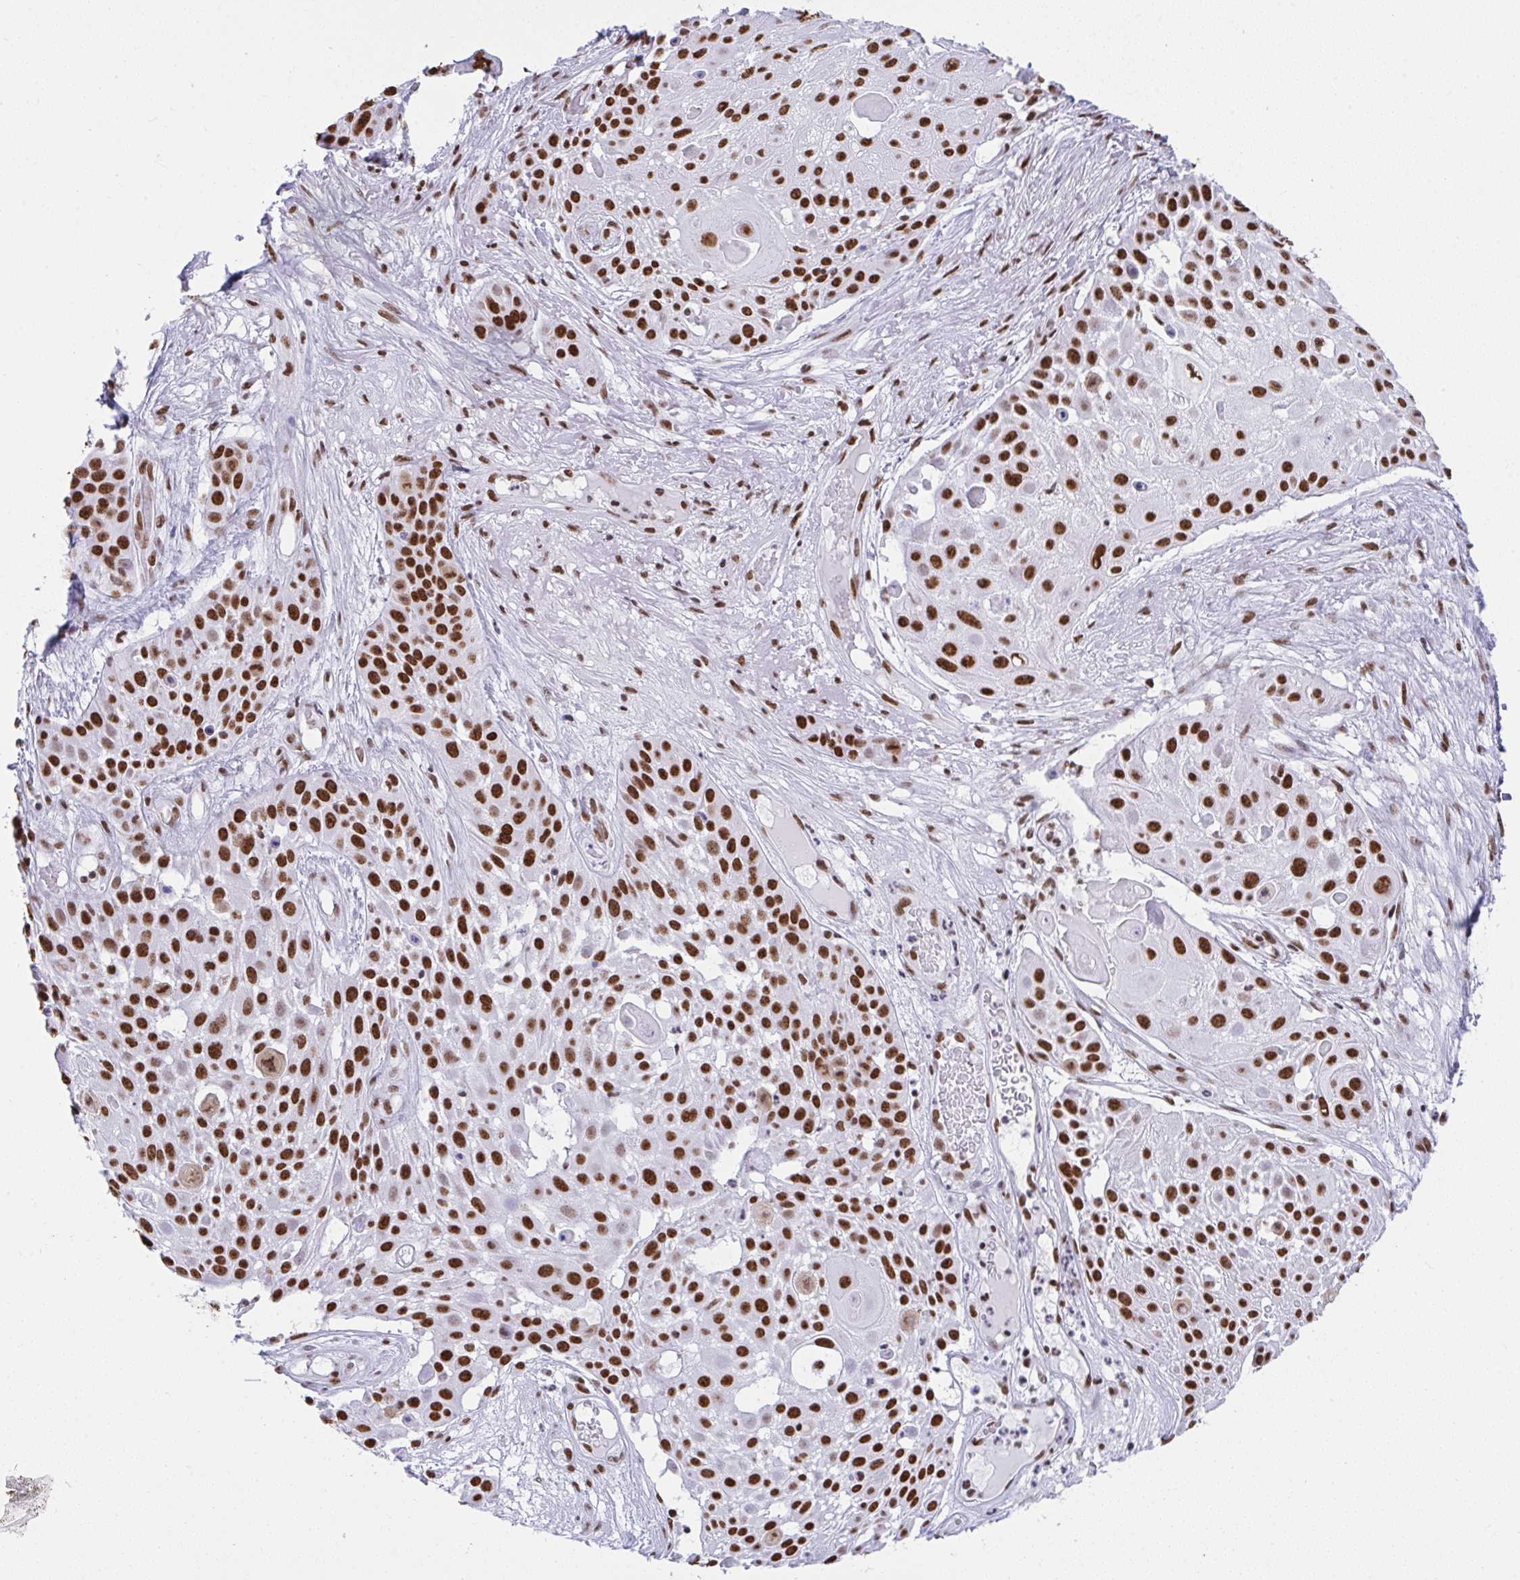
{"staining": {"intensity": "strong", "quantity": ">75%", "location": "nuclear"}, "tissue": "skin cancer", "cell_type": "Tumor cells", "image_type": "cancer", "snomed": [{"axis": "morphology", "description": "Squamous cell carcinoma, NOS"}, {"axis": "topography", "description": "Skin"}], "caption": "Protein staining reveals strong nuclear positivity in approximately >75% of tumor cells in skin cancer (squamous cell carcinoma).", "gene": "DDX52", "patient": {"sex": "female", "age": 86}}